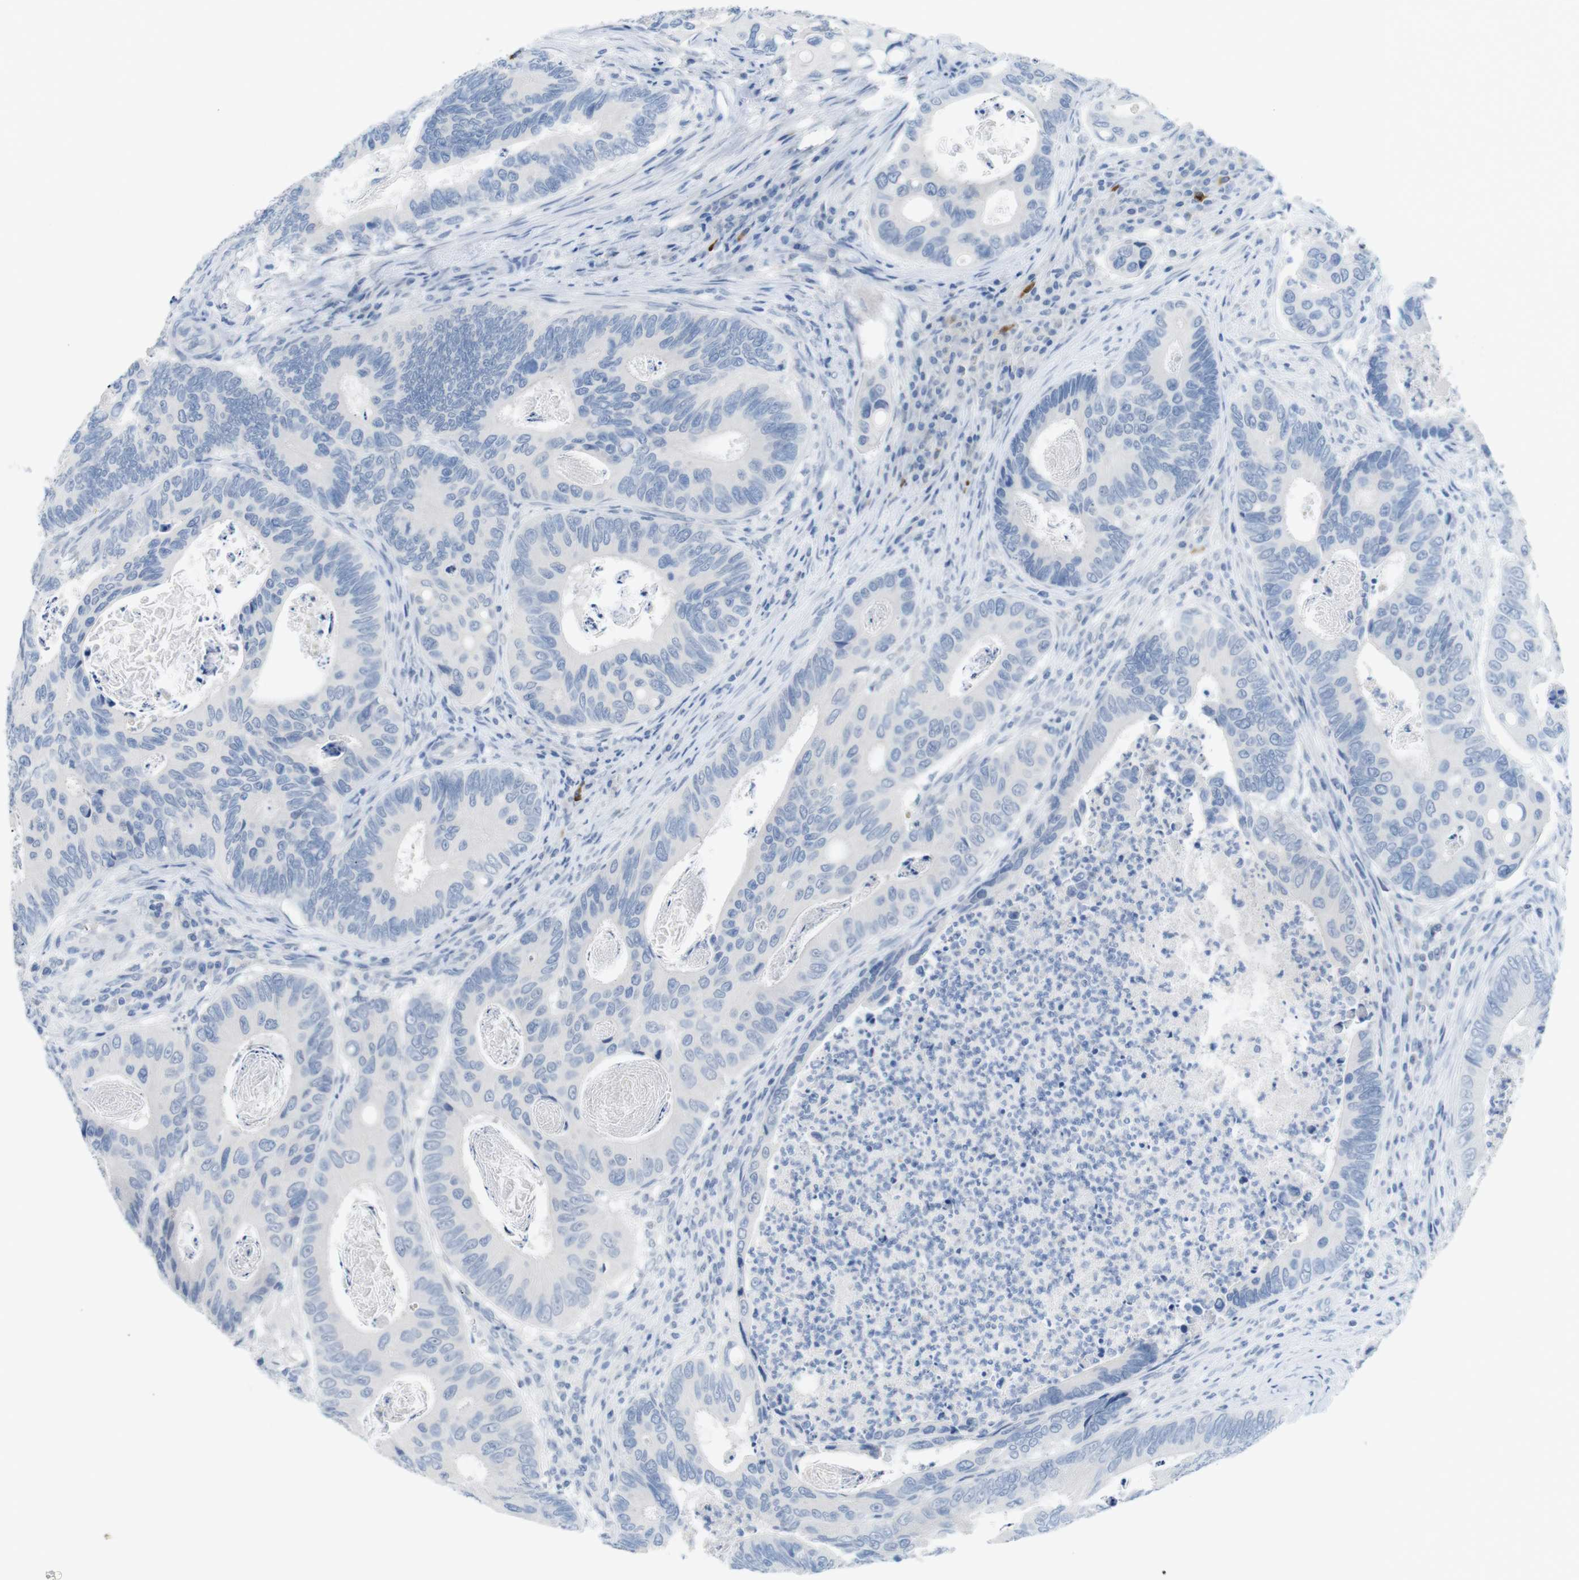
{"staining": {"intensity": "negative", "quantity": "none", "location": "none"}, "tissue": "colorectal cancer", "cell_type": "Tumor cells", "image_type": "cancer", "snomed": [{"axis": "morphology", "description": "Inflammation, NOS"}, {"axis": "morphology", "description": "Adenocarcinoma, NOS"}, {"axis": "topography", "description": "Colon"}], "caption": "This is an immunohistochemistry (IHC) histopathology image of colorectal cancer. There is no staining in tumor cells.", "gene": "OPN1SW", "patient": {"sex": "male", "age": 72}}